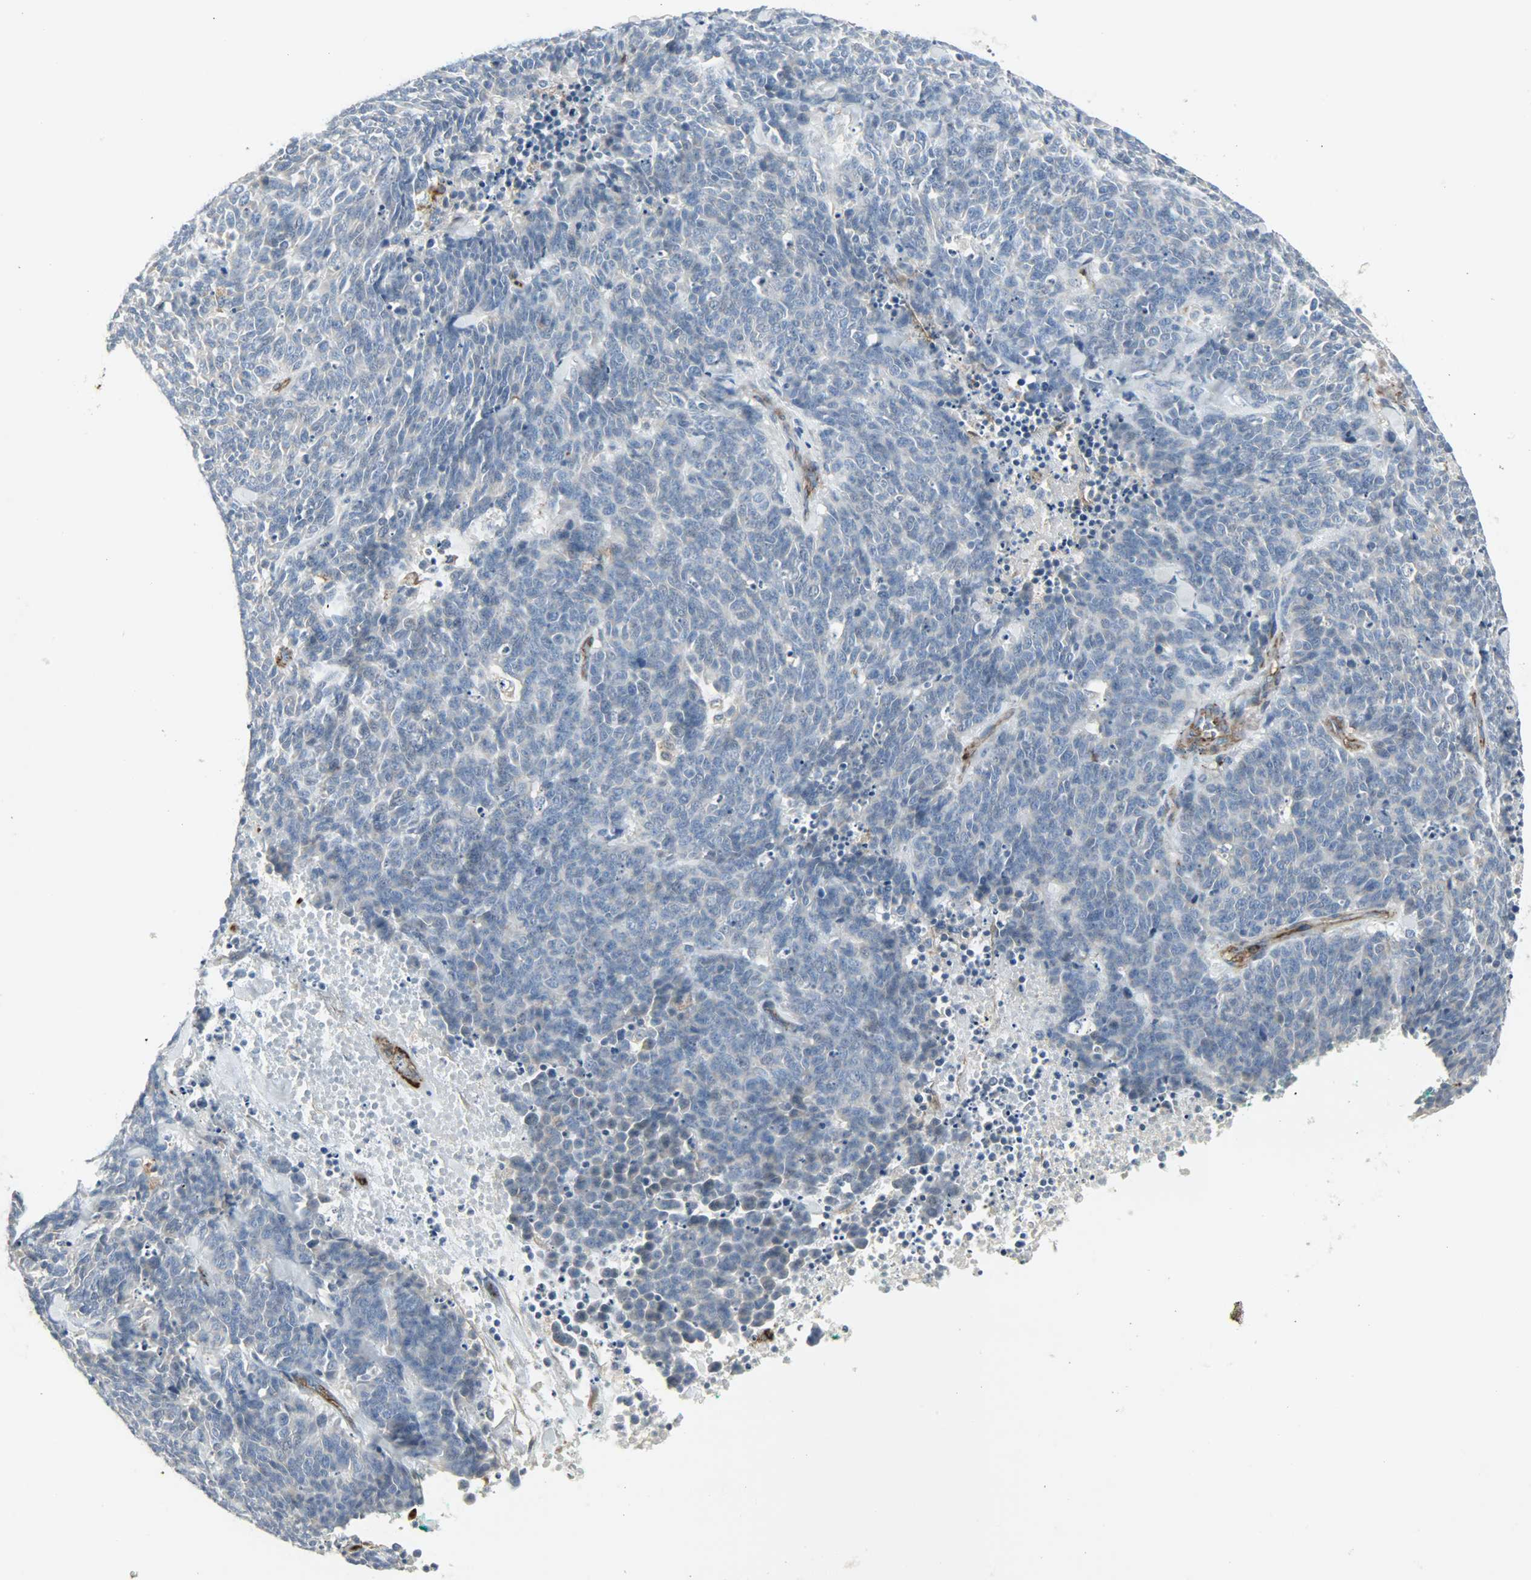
{"staining": {"intensity": "negative", "quantity": "none", "location": "none"}, "tissue": "lung cancer", "cell_type": "Tumor cells", "image_type": "cancer", "snomed": [{"axis": "morphology", "description": "Neoplasm, malignant, NOS"}, {"axis": "topography", "description": "Lung"}], "caption": "The micrograph reveals no staining of tumor cells in lung neoplasm (malignant).", "gene": "ENPEP", "patient": {"sex": "female", "age": 58}}